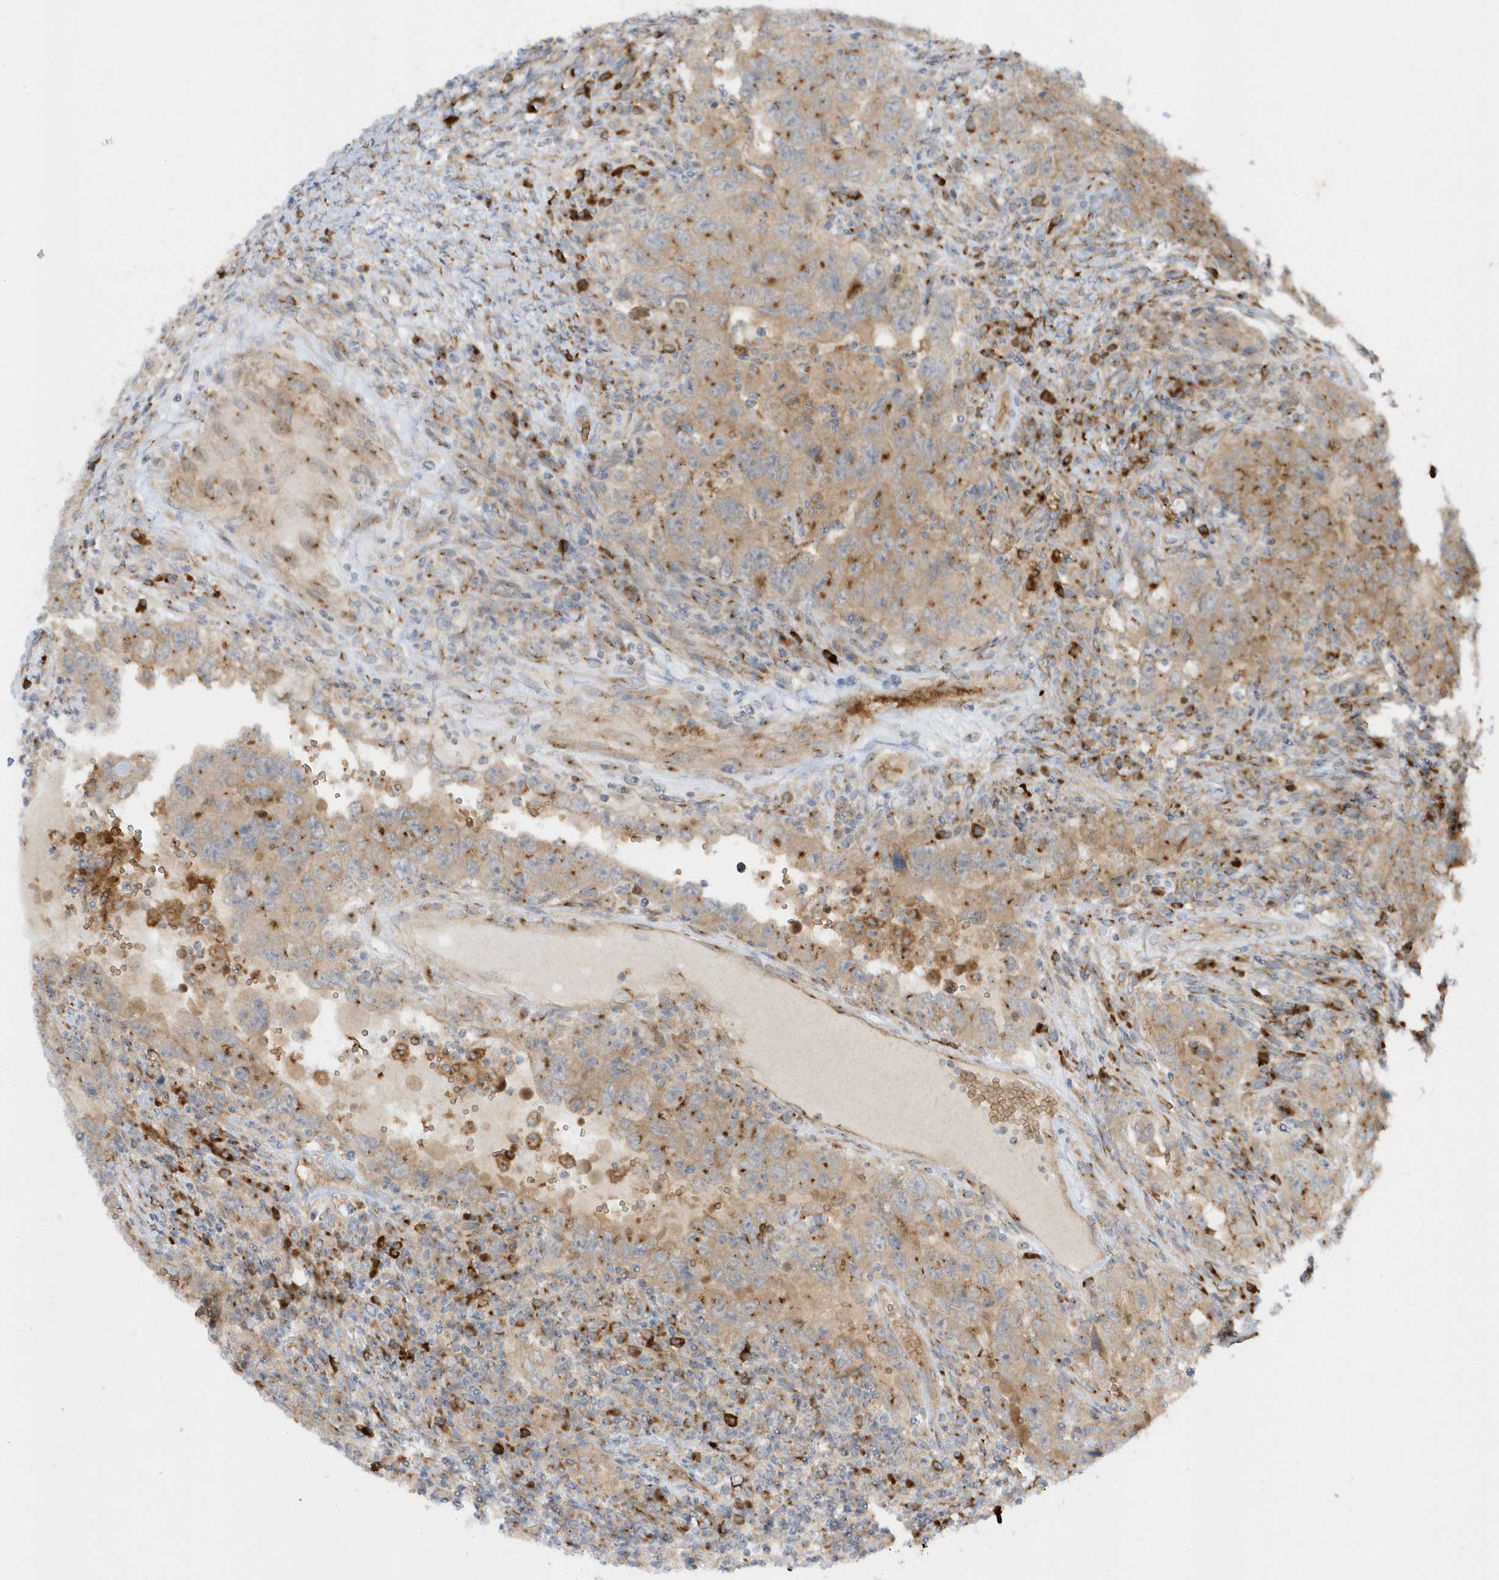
{"staining": {"intensity": "moderate", "quantity": ">75%", "location": "cytoplasmic/membranous"}, "tissue": "testis cancer", "cell_type": "Tumor cells", "image_type": "cancer", "snomed": [{"axis": "morphology", "description": "Carcinoma, Embryonal, NOS"}, {"axis": "topography", "description": "Testis"}], "caption": "Testis embryonal carcinoma tissue displays moderate cytoplasmic/membranous positivity in approximately >75% of tumor cells, visualized by immunohistochemistry. (brown staining indicates protein expression, while blue staining denotes nuclei).", "gene": "RPP40", "patient": {"sex": "male", "age": 26}}